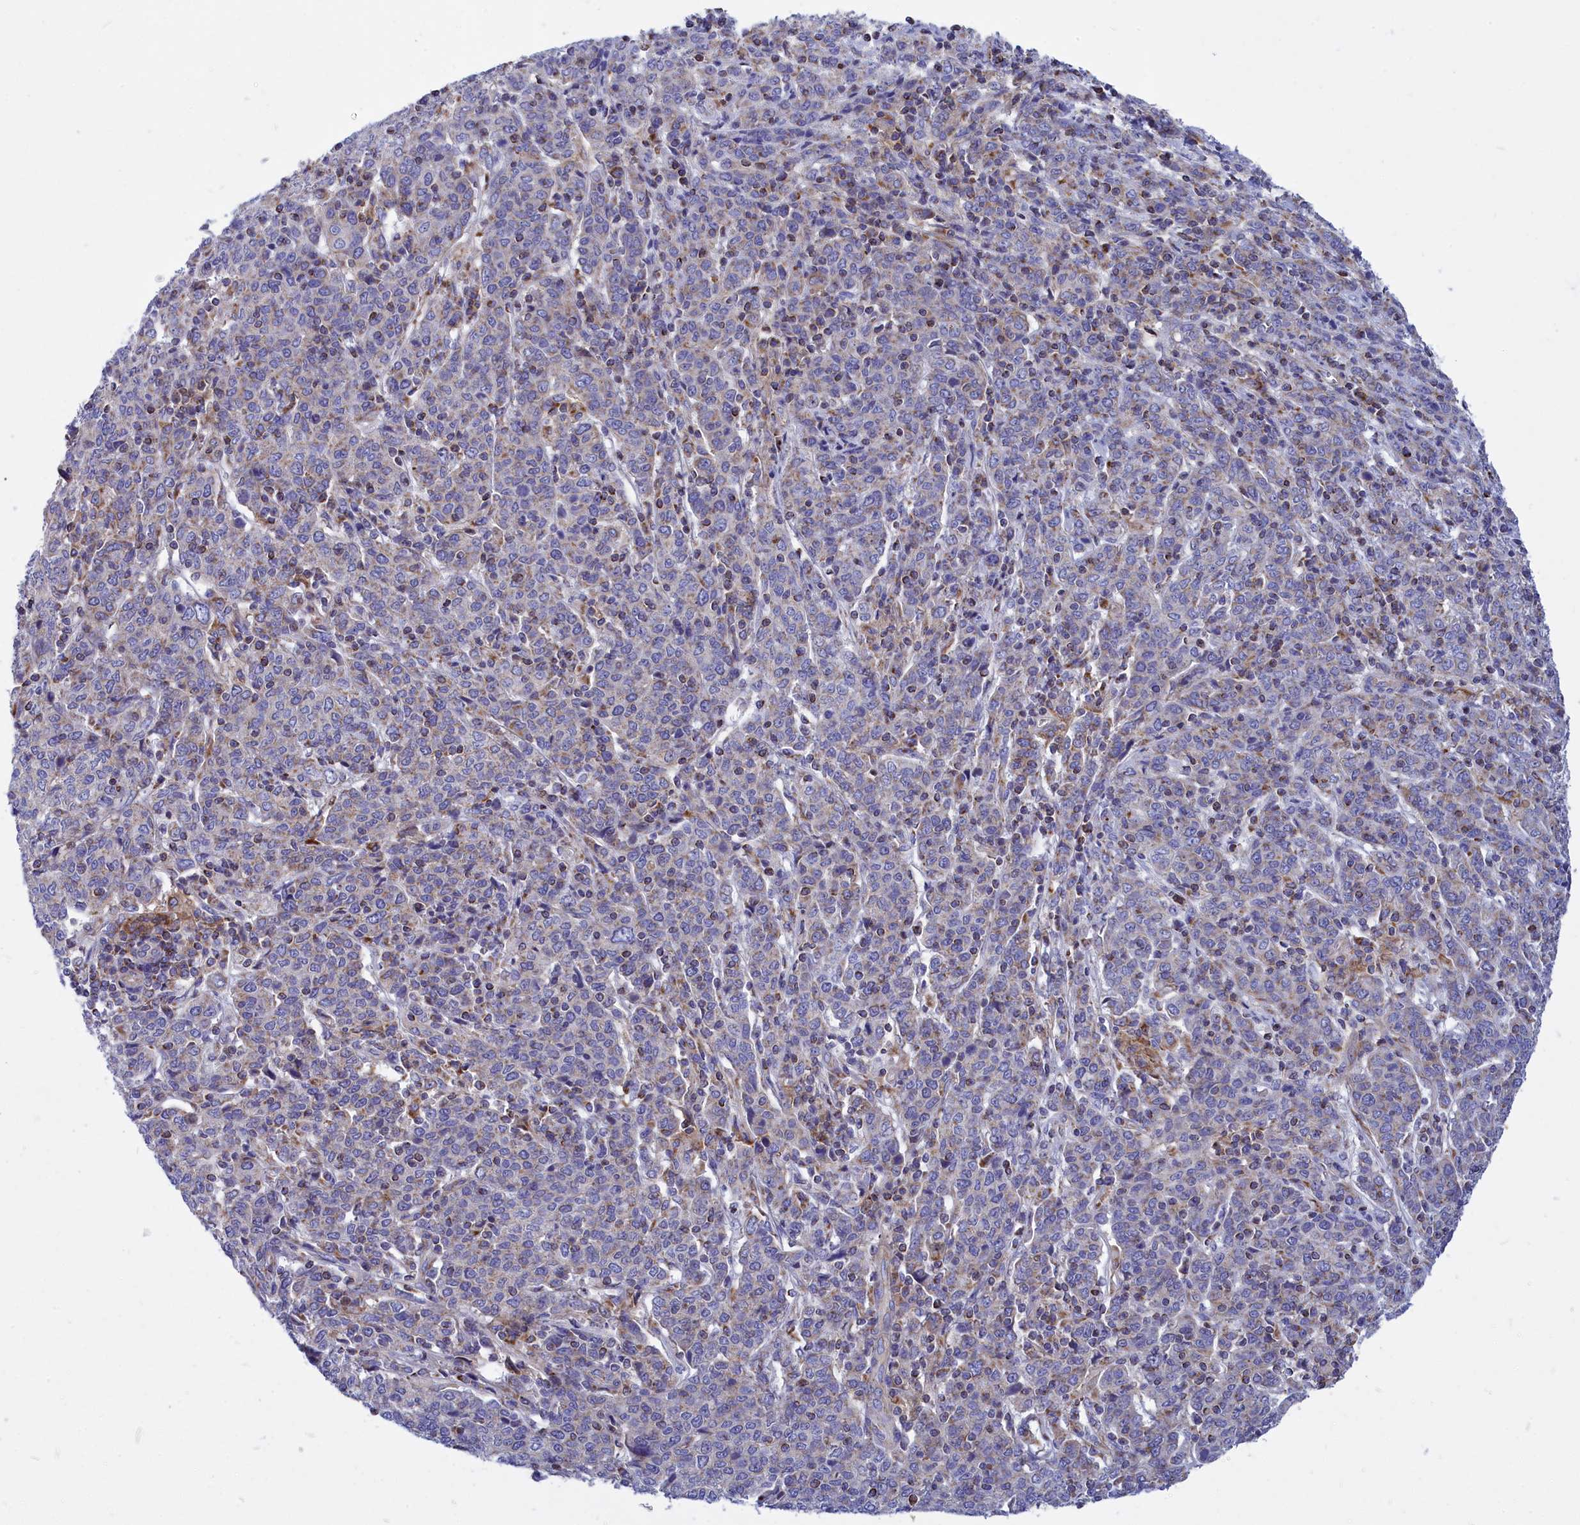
{"staining": {"intensity": "weak", "quantity": "25%-75%", "location": "cytoplasmic/membranous"}, "tissue": "cervical cancer", "cell_type": "Tumor cells", "image_type": "cancer", "snomed": [{"axis": "morphology", "description": "Squamous cell carcinoma, NOS"}, {"axis": "topography", "description": "Cervix"}], "caption": "Squamous cell carcinoma (cervical) stained for a protein displays weak cytoplasmic/membranous positivity in tumor cells.", "gene": "CCRL2", "patient": {"sex": "female", "age": 67}}